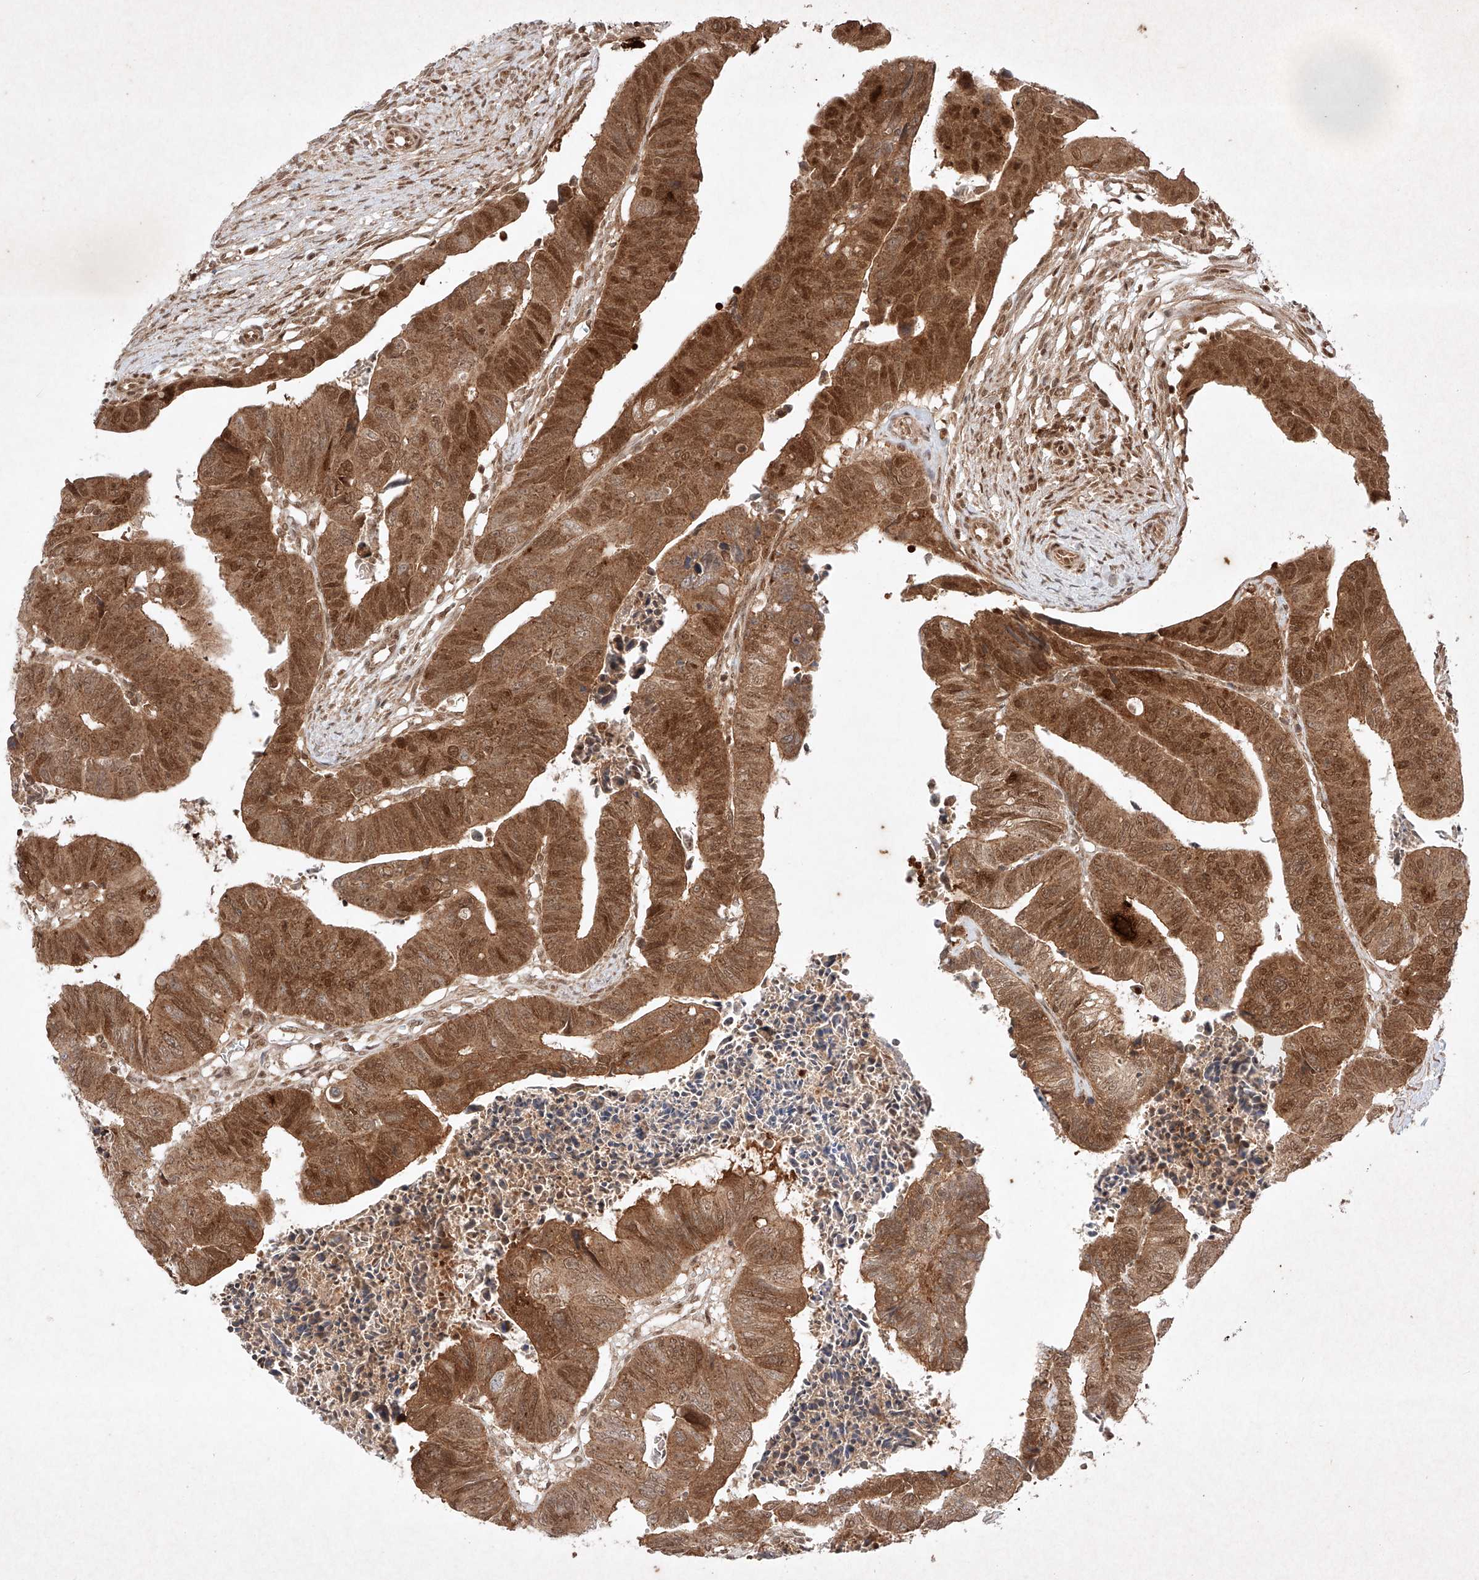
{"staining": {"intensity": "moderate", "quantity": ">75%", "location": "cytoplasmic/membranous,nuclear"}, "tissue": "colorectal cancer", "cell_type": "Tumor cells", "image_type": "cancer", "snomed": [{"axis": "morphology", "description": "Adenocarcinoma, NOS"}, {"axis": "topography", "description": "Rectum"}], "caption": "A histopathology image of adenocarcinoma (colorectal) stained for a protein exhibits moderate cytoplasmic/membranous and nuclear brown staining in tumor cells. The staining was performed using DAB, with brown indicating positive protein expression. Nuclei are stained blue with hematoxylin.", "gene": "RNF31", "patient": {"sex": "female", "age": 65}}